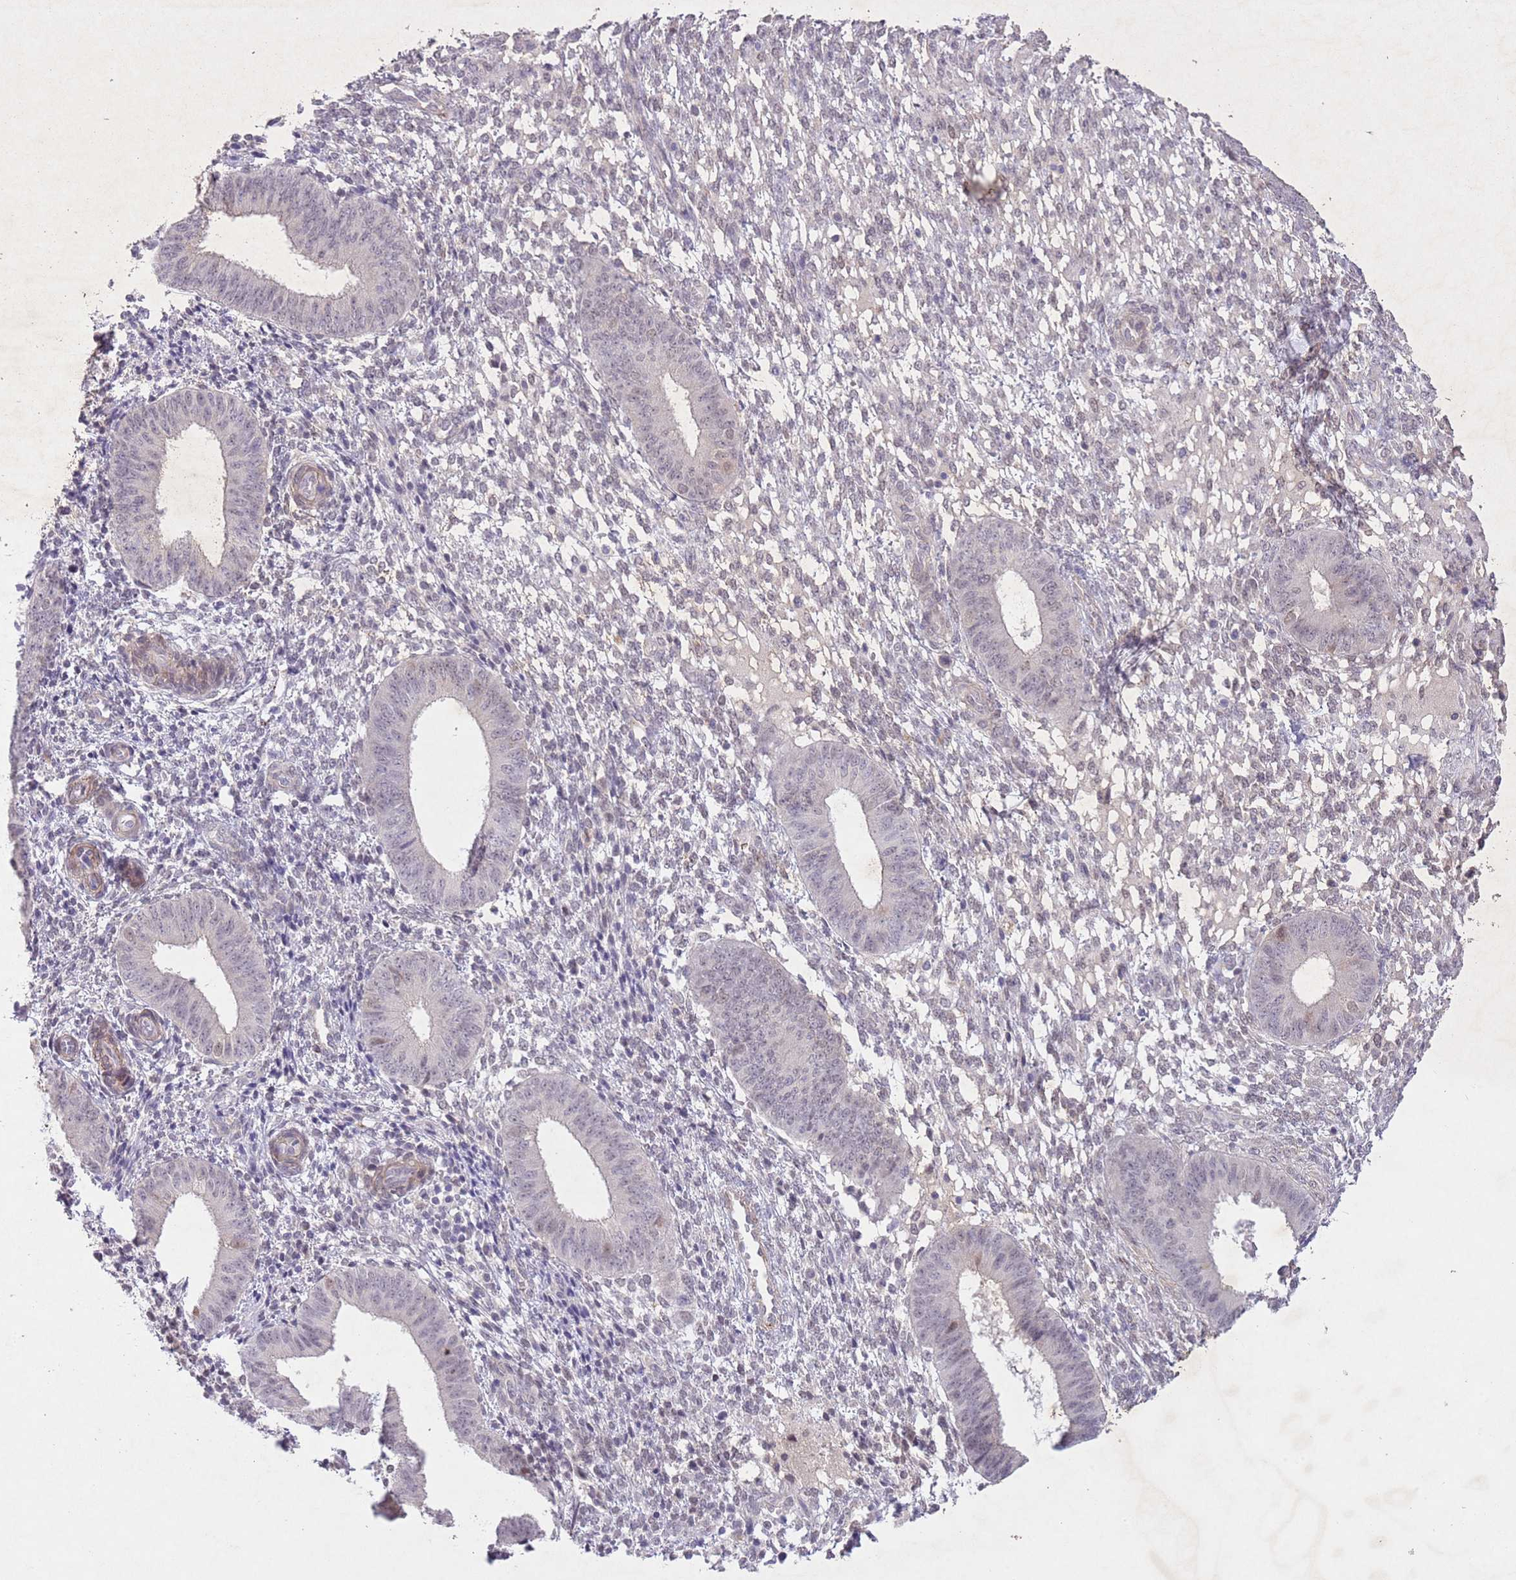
{"staining": {"intensity": "negative", "quantity": "none", "location": "none"}, "tissue": "endometrium", "cell_type": "Cells in endometrial stroma", "image_type": "normal", "snomed": [{"axis": "morphology", "description": "Normal tissue, NOS"}, {"axis": "topography", "description": "Endometrium"}], "caption": "The image exhibits no significant positivity in cells in endometrial stroma of endometrium. (Stains: DAB (3,3'-diaminobenzidine) immunohistochemistry (IHC) with hematoxylin counter stain, Microscopy: brightfield microscopy at high magnification).", "gene": "CCNI", "patient": {"sex": "female", "age": 49}}